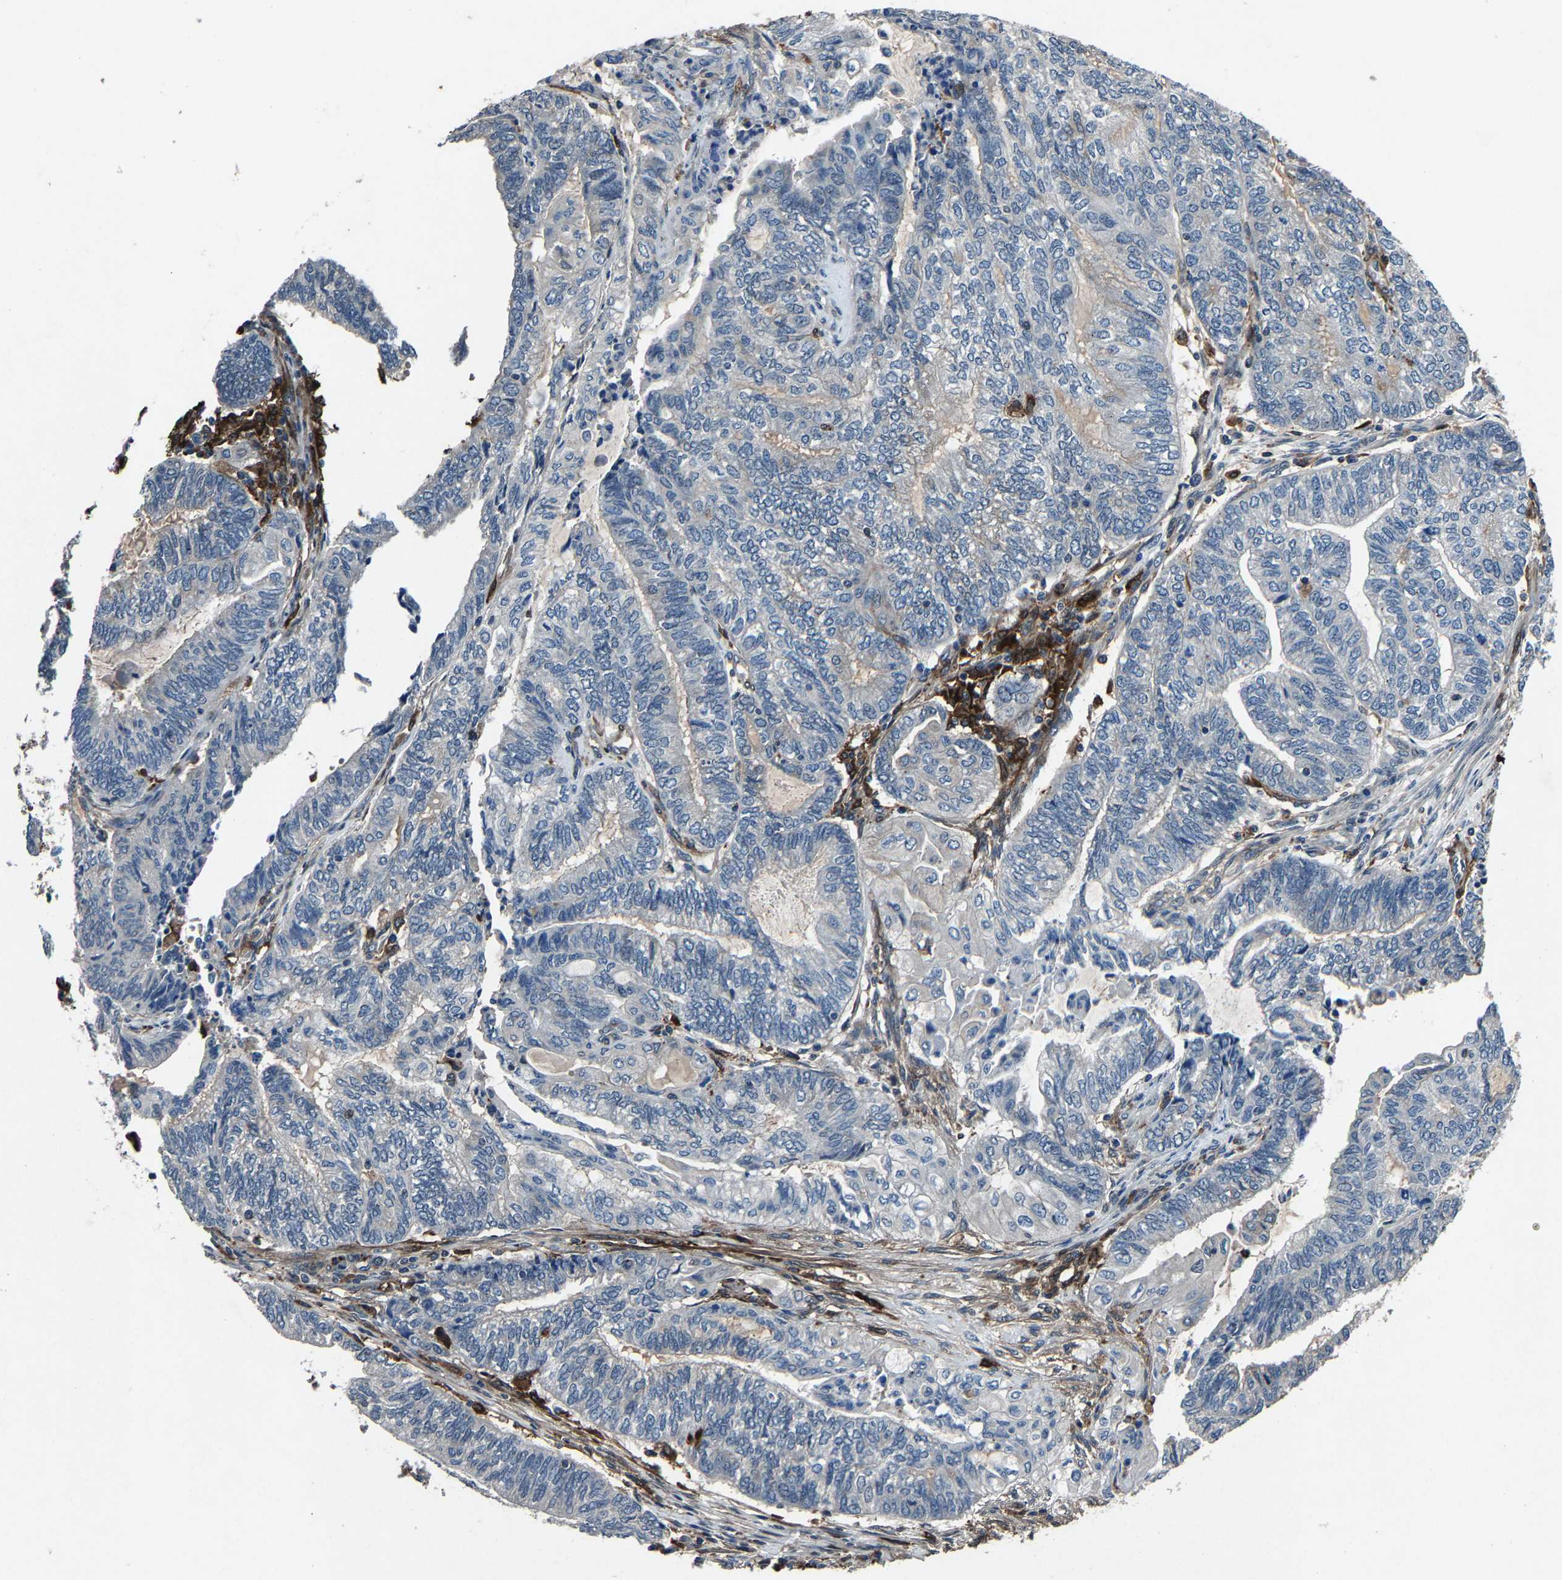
{"staining": {"intensity": "negative", "quantity": "none", "location": "none"}, "tissue": "endometrial cancer", "cell_type": "Tumor cells", "image_type": "cancer", "snomed": [{"axis": "morphology", "description": "Adenocarcinoma, NOS"}, {"axis": "topography", "description": "Uterus"}, {"axis": "topography", "description": "Endometrium"}], "caption": "Immunohistochemistry (IHC) histopathology image of neoplastic tissue: human adenocarcinoma (endometrial) stained with DAB shows no significant protein positivity in tumor cells.", "gene": "PCNX2", "patient": {"sex": "female", "age": 70}}